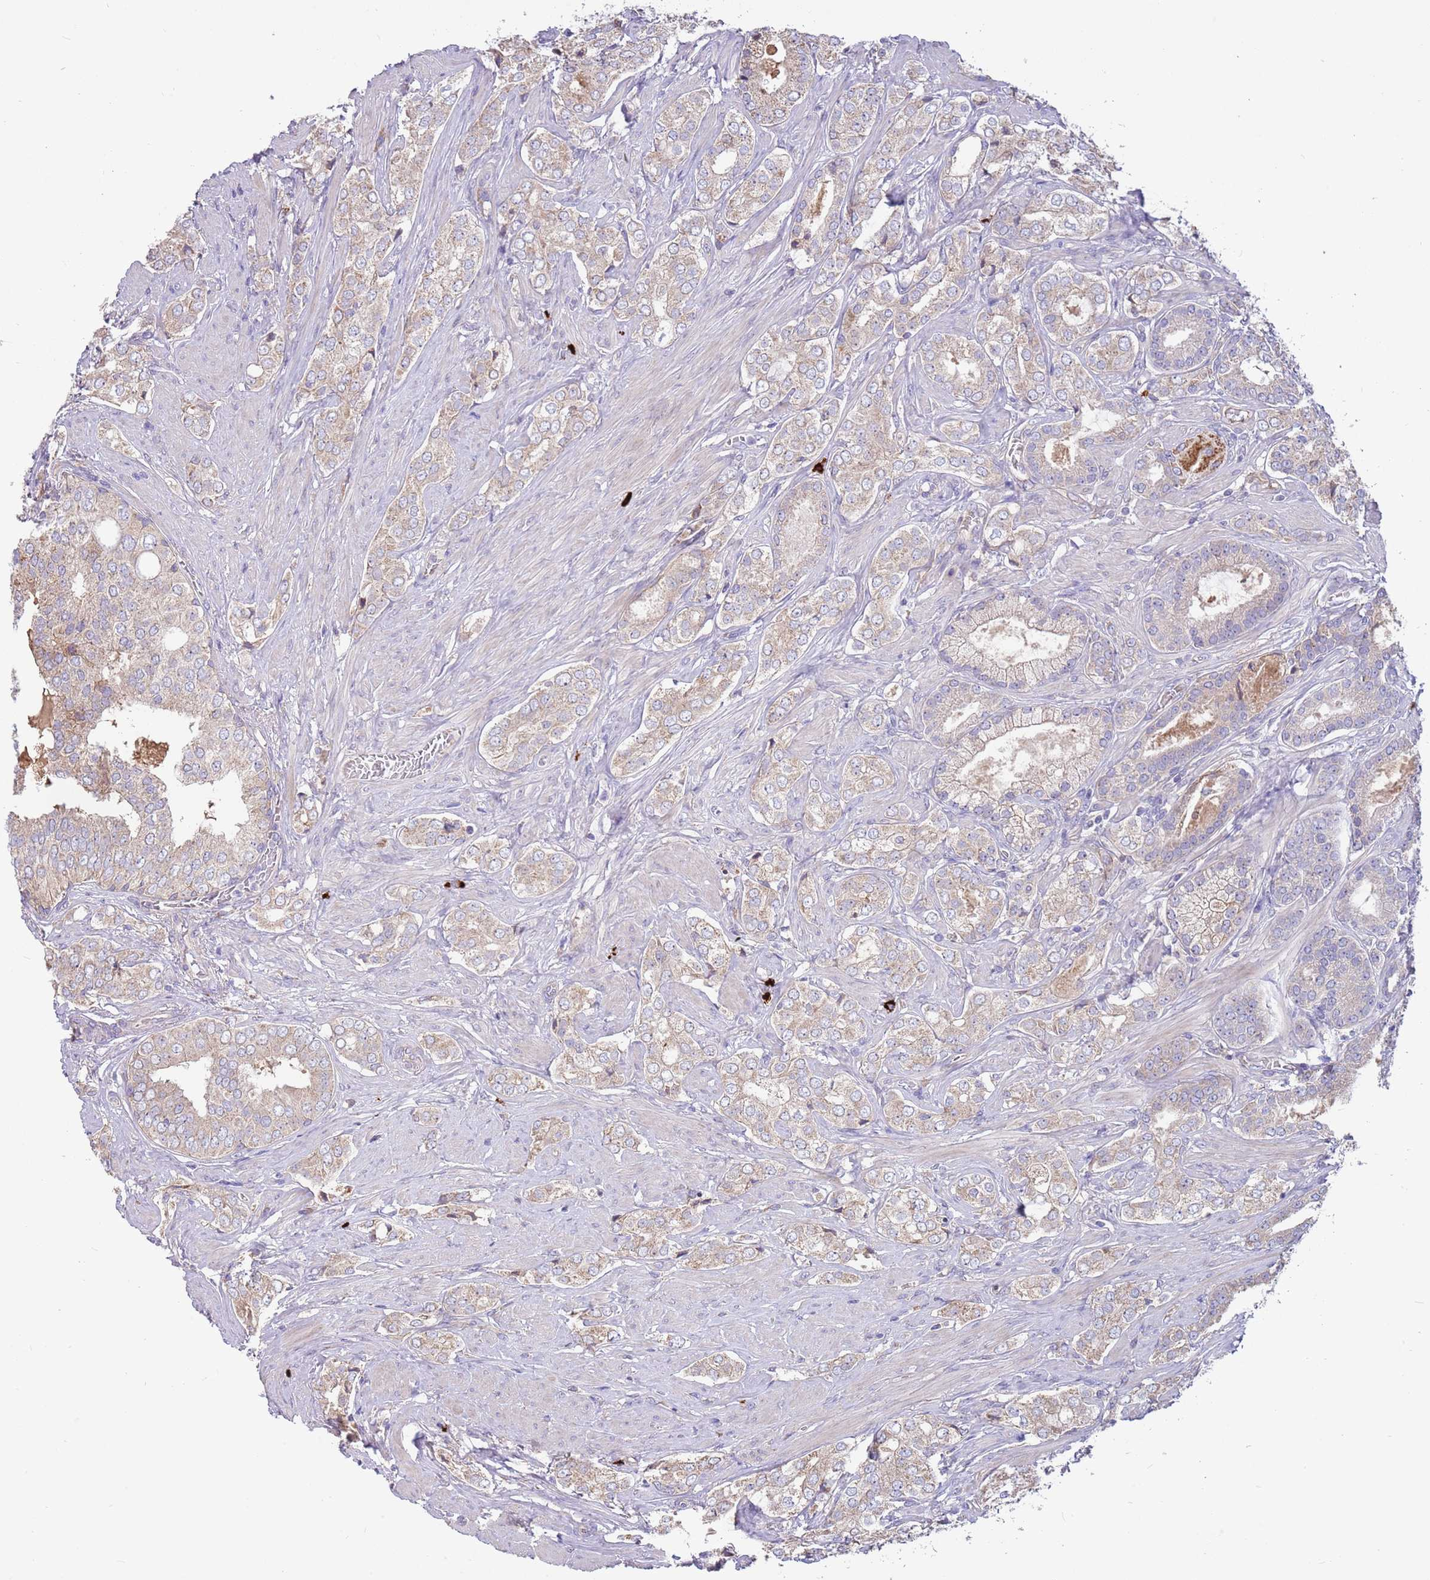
{"staining": {"intensity": "weak", "quantity": ">75%", "location": "cytoplasmic/membranous"}, "tissue": "prostate cancer", "cell_type": "Tumor cells", "image_type": "cancer", "snomed": [{"axis": "morphology", "description": "Adenocarcinoma, High grade"}, {"axis": "topography", "description": "Prostate"}], "caption": "Immunohistochemical staining of adenocarcinoma (high-grade) (prostate) demonstrates weak cytoplasmic/membranous protein staining in about >75% of tumor cells.", "gene": "TRMO", "patient": {"sex": "male", "age": 71}}